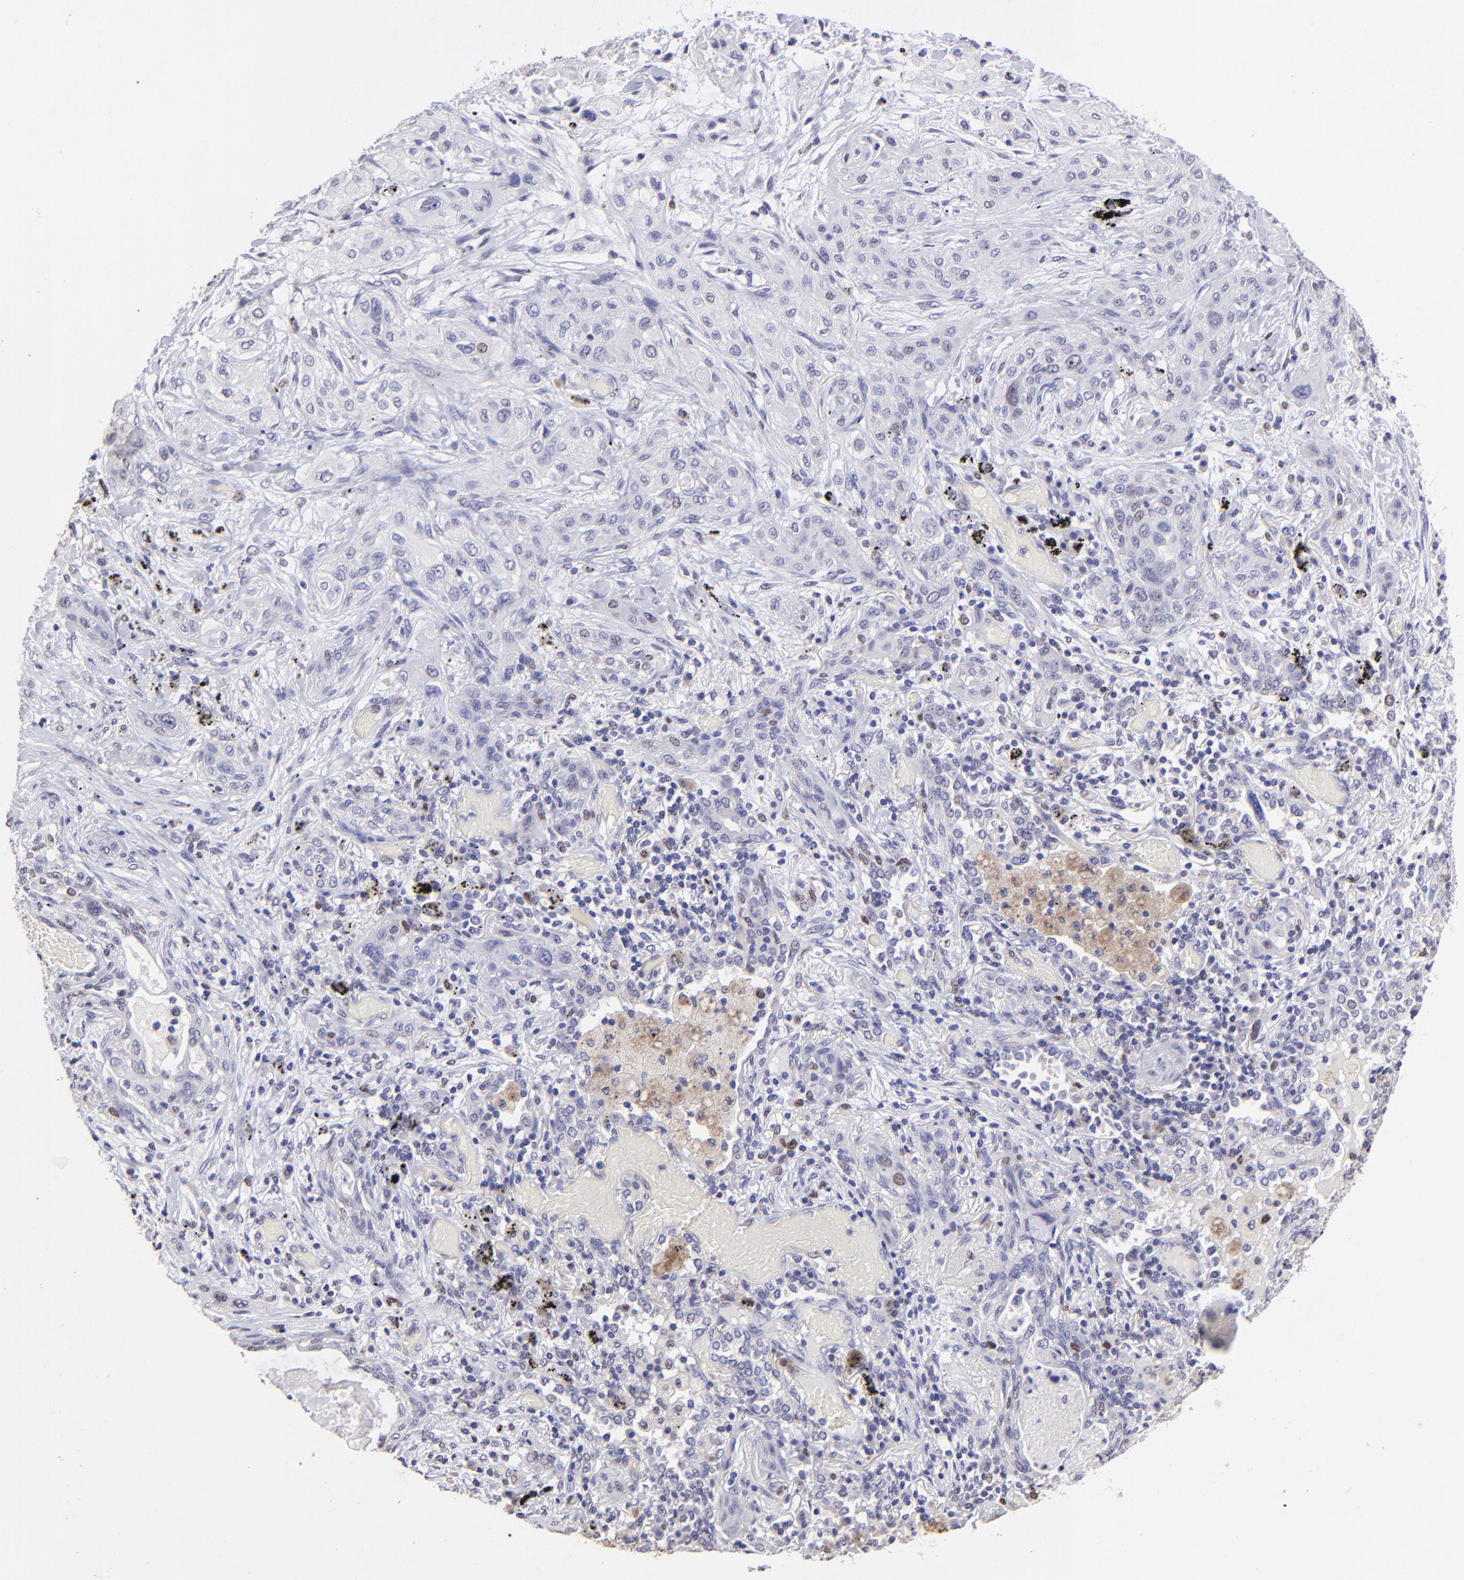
{"staining": {"intensity": "weak", "quantity": "<25%", "location": "nuclear"}, "tissue": "lung cancer", "cell_type": "Tumor cells", "image_type": "cancer", "snomed": [{"axis": "morphology", "description": "Squamous cell carcinoma, NOS"}, {"axis": "topography", "description": "Lung"}], "caption": "This is a histopathology image of IHC staining of lung cancer (squamous cell carcinoma), which shows no staining in tumor cells. The staining was performed using DAB to visualize the protein expression in brown, while the nuclei were stained in blue with hematoxylin (Magnification: 20x).", "gene": "DNMT1", "patient": {"sex": "female", "age": 47}}